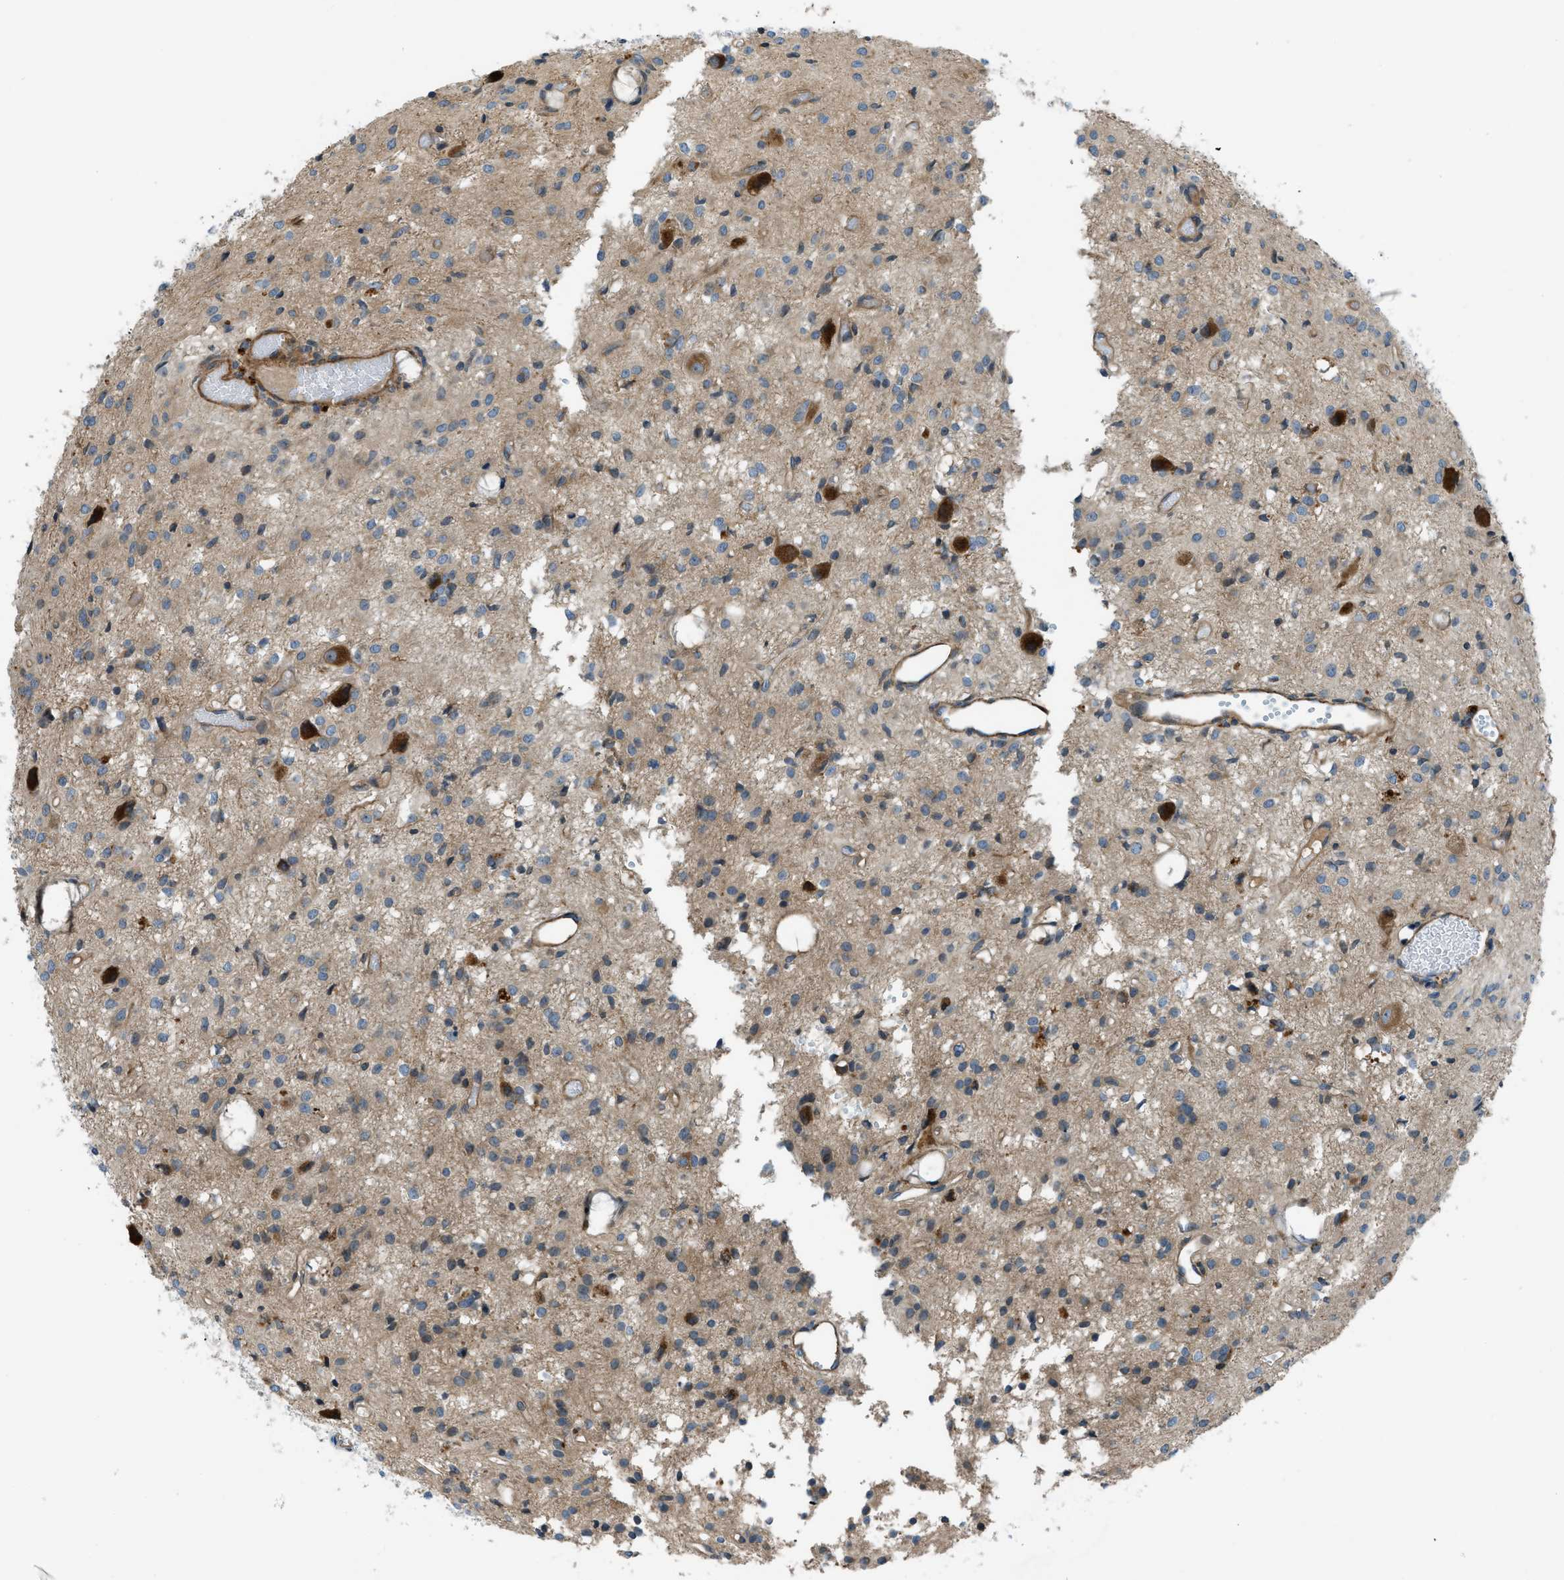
{"staining": {"intensity": "moderate", "quantity": "<25%", "location": "cytoplasmic/membranous"}, "tissue": "glioma", "cell_type": "Tumor cells", "image_type": "cancer", "snomed": [{"axis": "morphology", "description": "Glioma, malignant, High grade"}, {"axis": "topography", "description": "Brain"}], "caption": "A photomicrograph showing moderate cytoplasmic/membranous positivity in about <25% of tumor cells in malignant glioma (high-grade), as visualized by brown immunohistochemical staining.", "gene": "VEZT", "patient": {"sex": "female", "age": 59}}